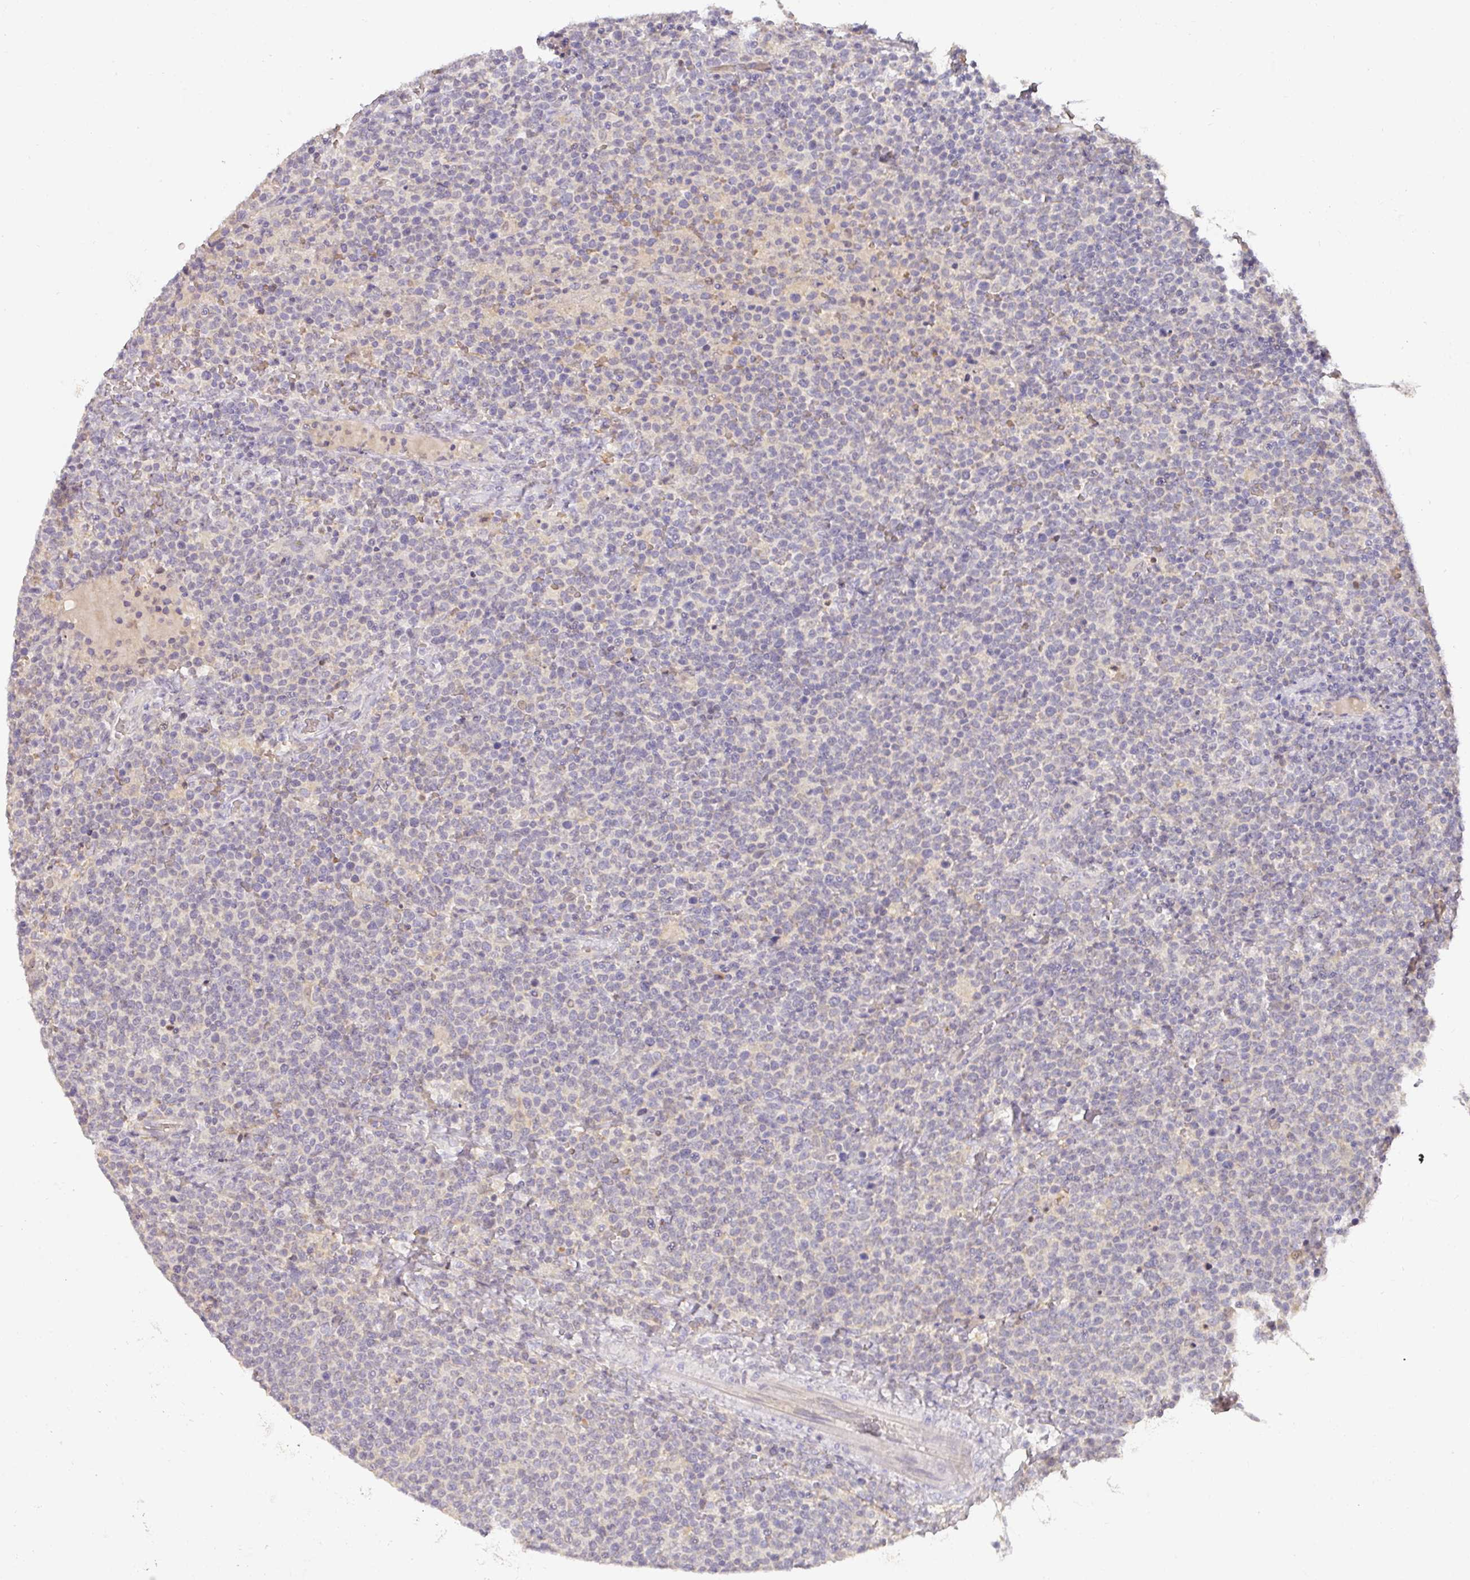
{"staining": {"intensity": "negative", "quantity": "none", "location": "none"}, "tissue": "lymphoma", "cell_type": "Tumor cells", "image_type": "cancer", "snomed": [{"axis": "morphology", "description": "Malignant lymphoma, non-Hodgkin's type, High grade"}, {"axis": "topography", "description": "Lymph node"}], "caption": "This is a photomicrograph of immunohistochemistry (IHC) staining of lymphoma, which shows no expression in tumor cells. (DAB immunohistochemistry, high magnification).", "gene": "FOXN4", "patient": {"sex": "male", "age": 61}}